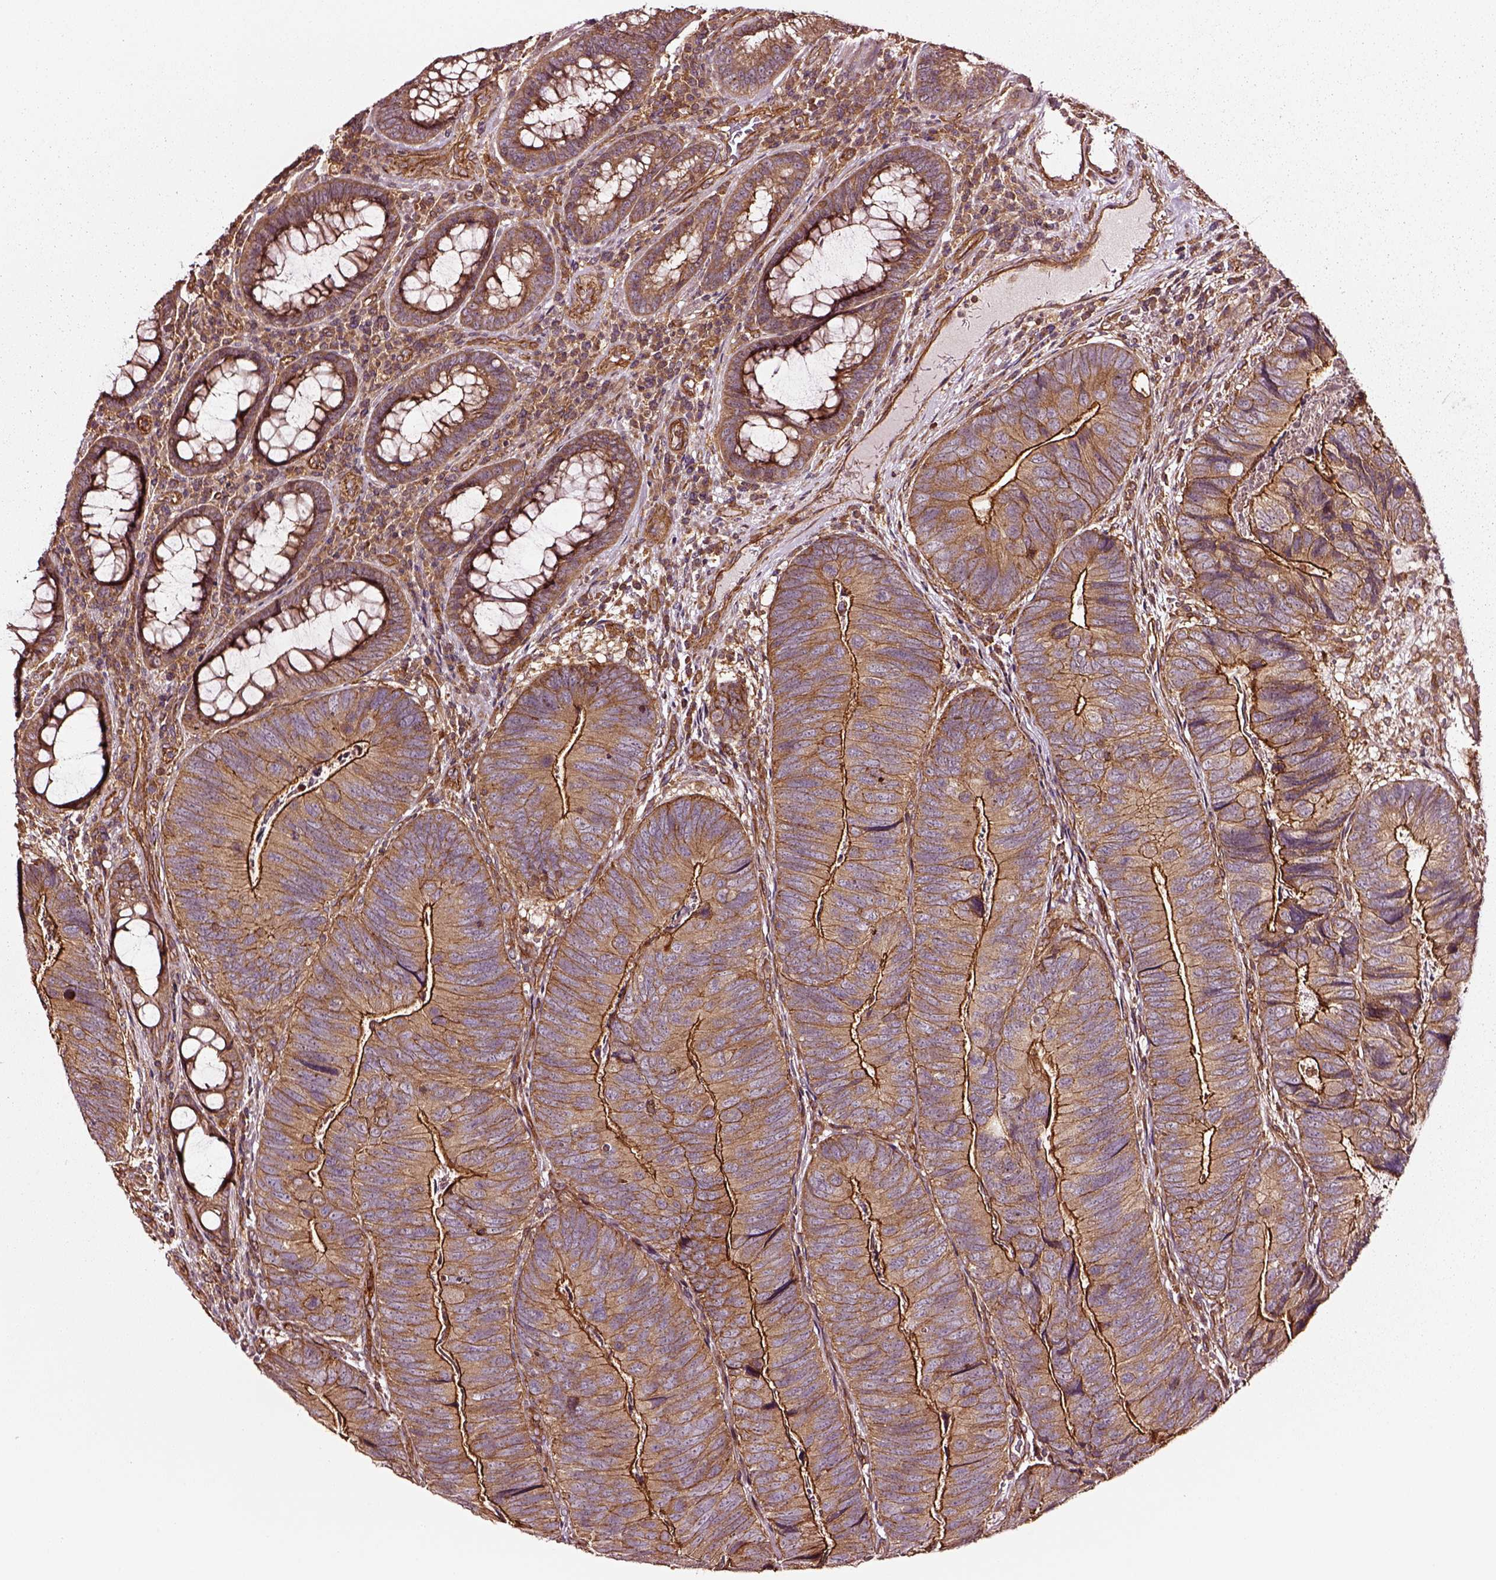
{"staining": {"intensity": "moderate", "quantity": "<25%", "location": "cytoplasmic/membranous"}, "tissue": "colorectal cancer", "cell_type": "Tumor cells", "image_type": "cancer", "snomed": [{"axis": "morphology", "description": "Adenocarcinoma, NOS"}, {"axis": "topography", "description": "Colon"}], "caption": "This photomicrograph shows colorectal adenocarcinoma stained with immunohistochemistry to label a protein in brown. The cytoplasmic/membranous of tumor cells show moderate positivity for the protein. Nuclei are counter-stained blue.", "gene": "RASSF5", "patient": {"sex": "female", "age": 67}}